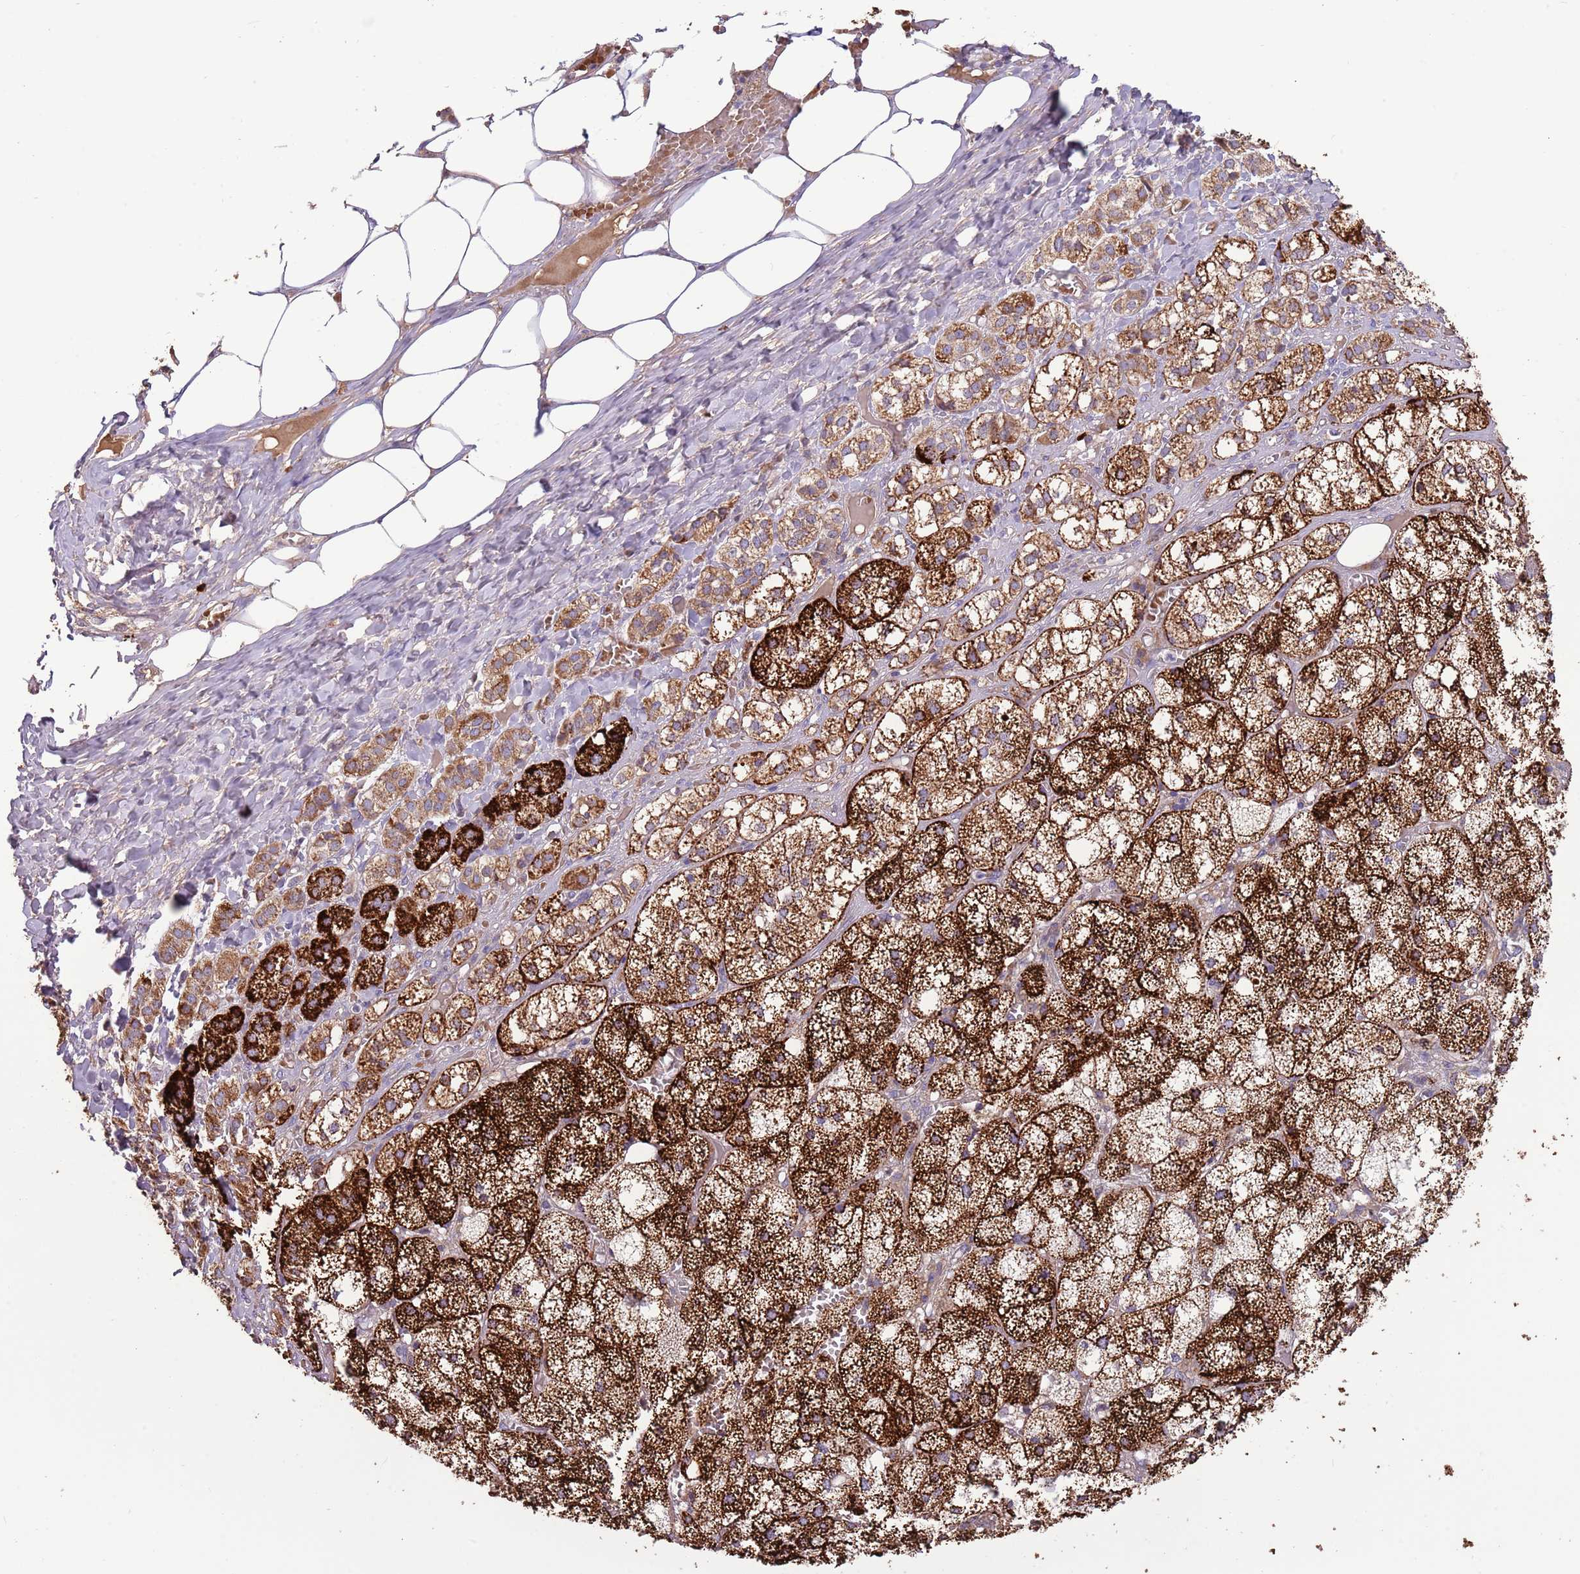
{"staining": {"intensity": "strong", "quantity": "25%-75%", "location": "cytoplasmic/membranous"}, "tissue": "adrenal gland", "cell_type": "Glandular cells", "image_type": "normal", "snomed": [{"axis": "morphology", "description": "Normal tissue, NOS"}, {"axis": "topography", "description": "Adrenal gland"}], "caption": "DAB immunohistochemical staining of normal adrenal gland demonstrates strong cytoplasmic/membranous protein staining in about 25%-75% of glandular cells.", "gene": "TRMO", "patient": {"sex": "female", "age": 61}}